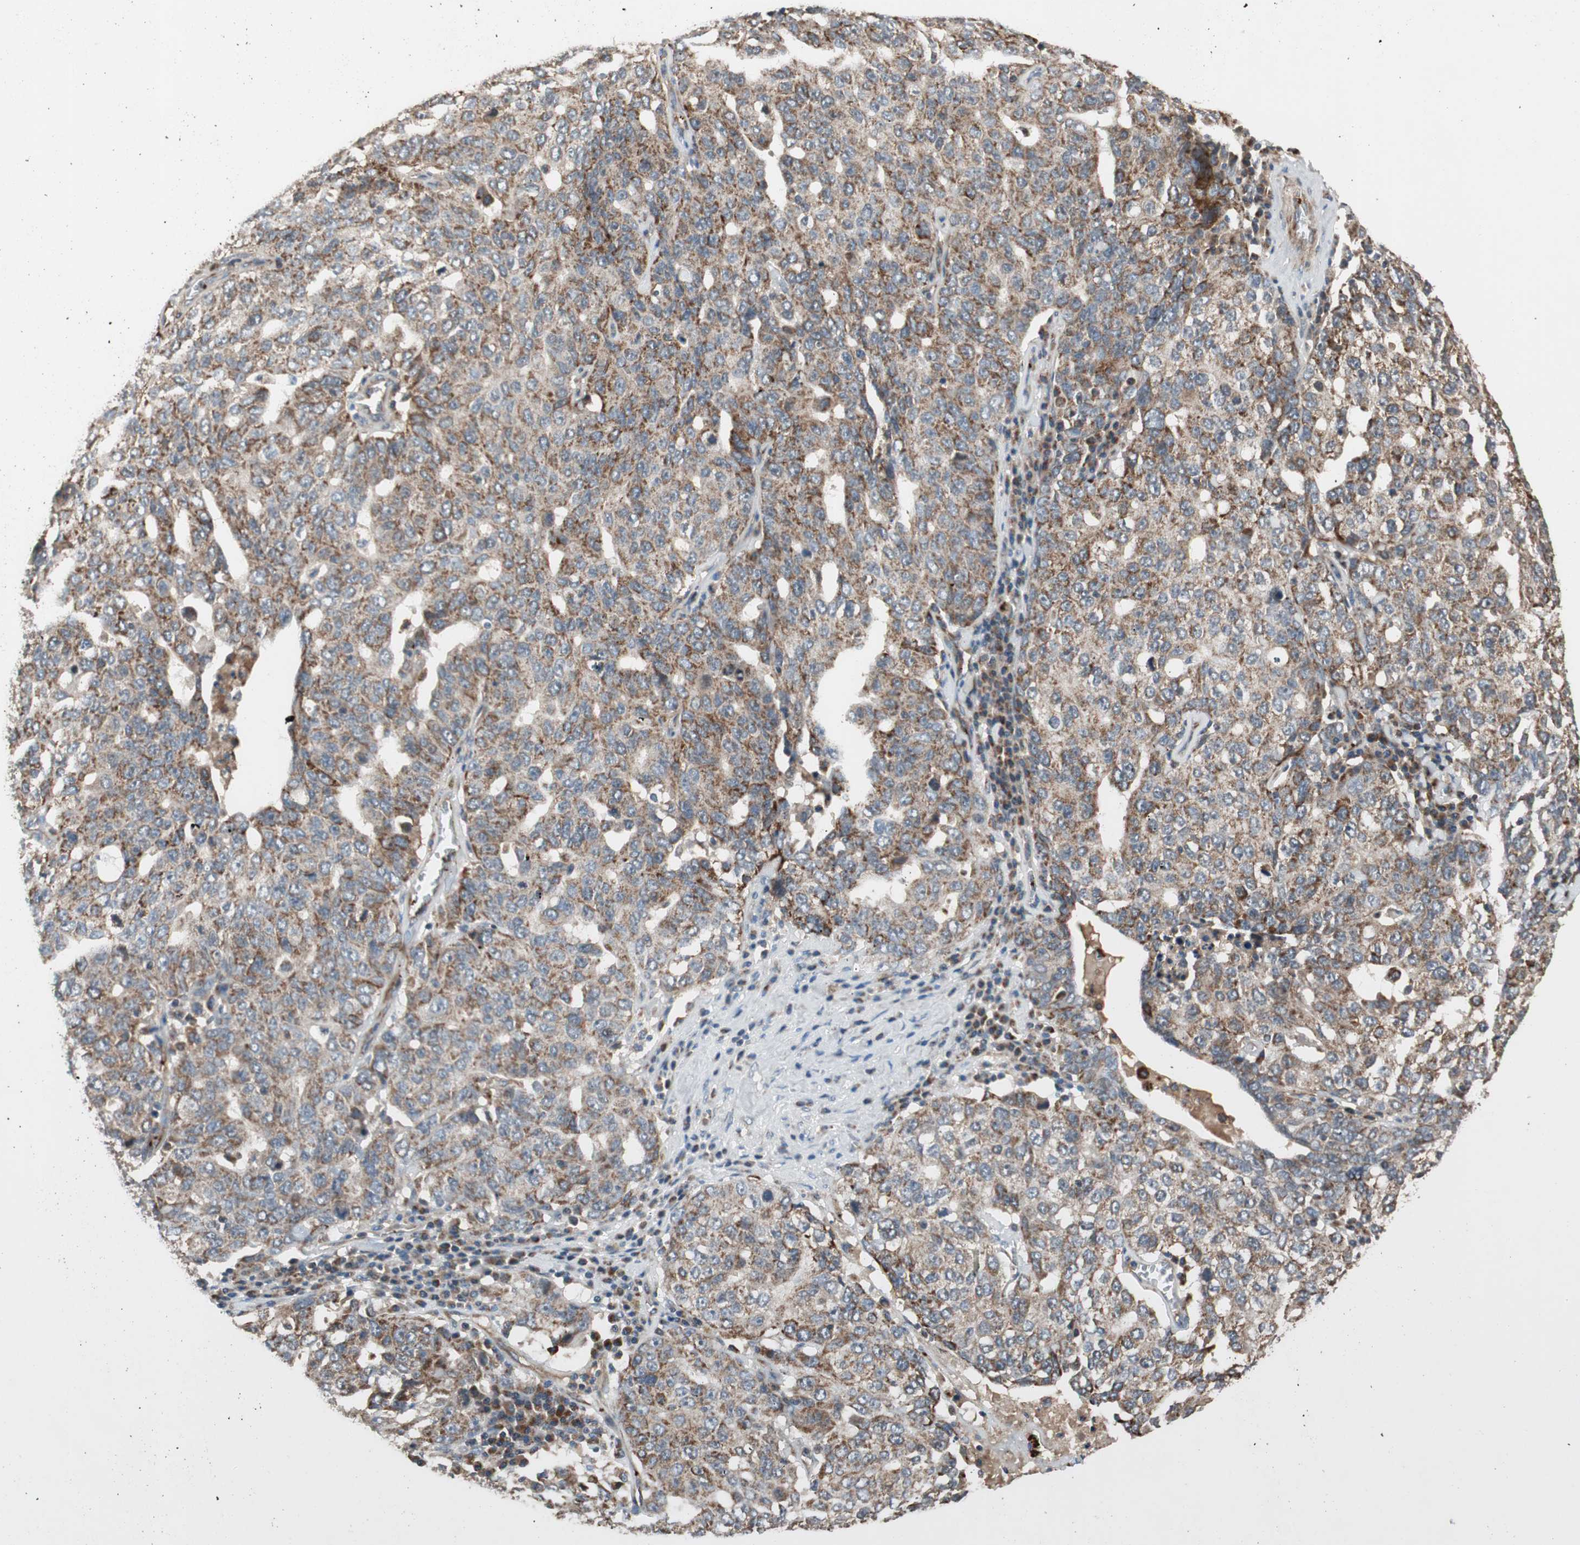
{"staining": {"intensity": "strong", "quantity": ">75%", "location": "cytoplasmic/membranous"}, "tissue": "ovarian cancer", "cell_type": "Tumor cells", "image_type": "cancer", "snomed": [{"axis": "morphology", "description": "Carcinoma, endometroid"}, {"axis": "topography", "description": "Ovary"}], "caption": "The photomicrograph shows a brown stain indicating the presence of a protein in the cytoplasmic/membranous of tumor cells in ovarian cancer (endometroid carcinoma).", "gene": "AKAP1", "patient": {"sex": "female", "age": 62}}